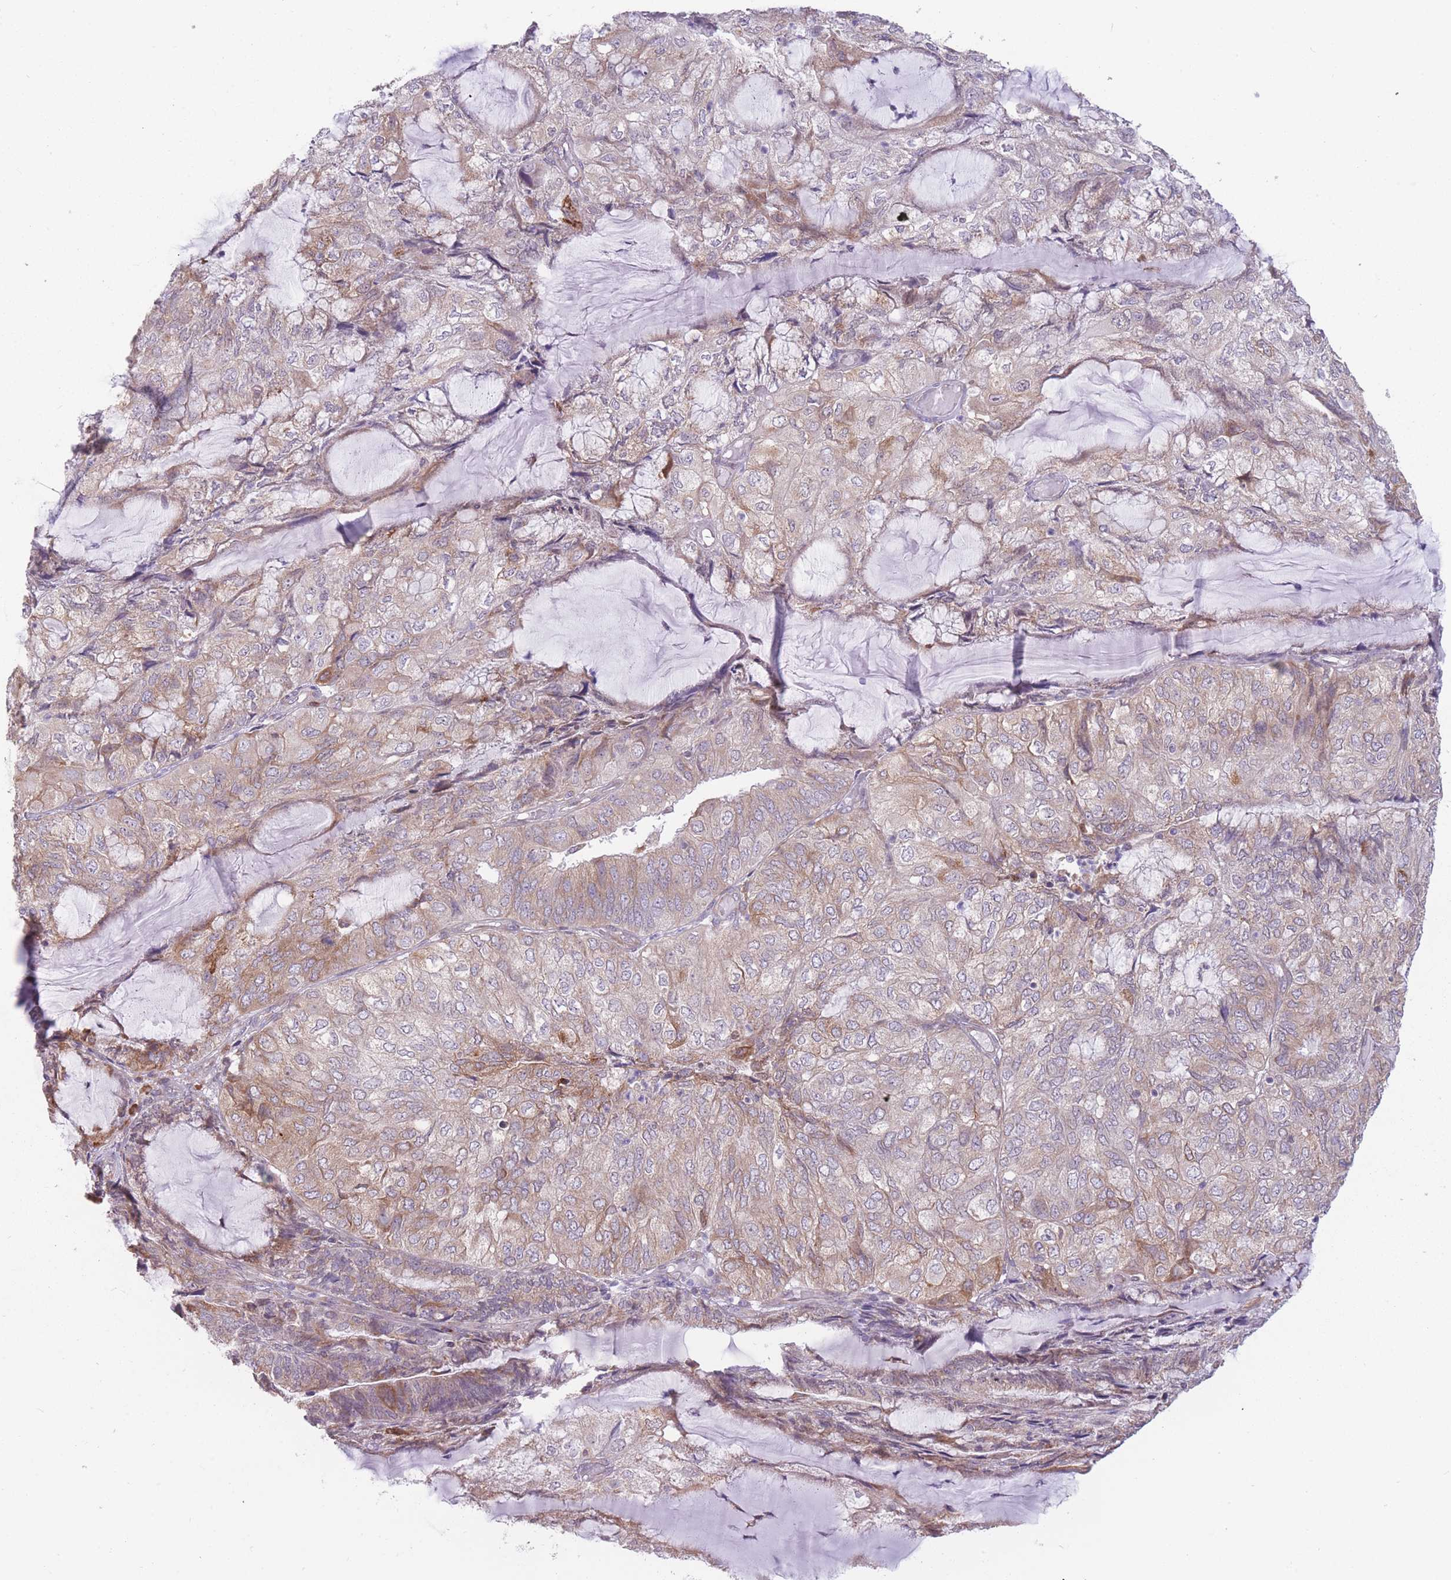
{"staining": {"intensity": "moderate", "quantity": "<25%", "location": "cytoplasmic/membranous"}, "tissue": "endometrial cancer", "cell_type": "Tumor cells", "image_type": "cancer", "snomed": [{"axis": "morphology", "description": "Adenocarcinoma, NOS"}, {"axis": "topography", "description": "Endometrium"}], "caption": "Immunohistochemical staining of endometrial cancer shows moderate cytoplasmic/membranous protein staining in about <25% of tumor cells.", "gene": "TRAPPC5", "patient": {"sex": "female", "age": 81}}